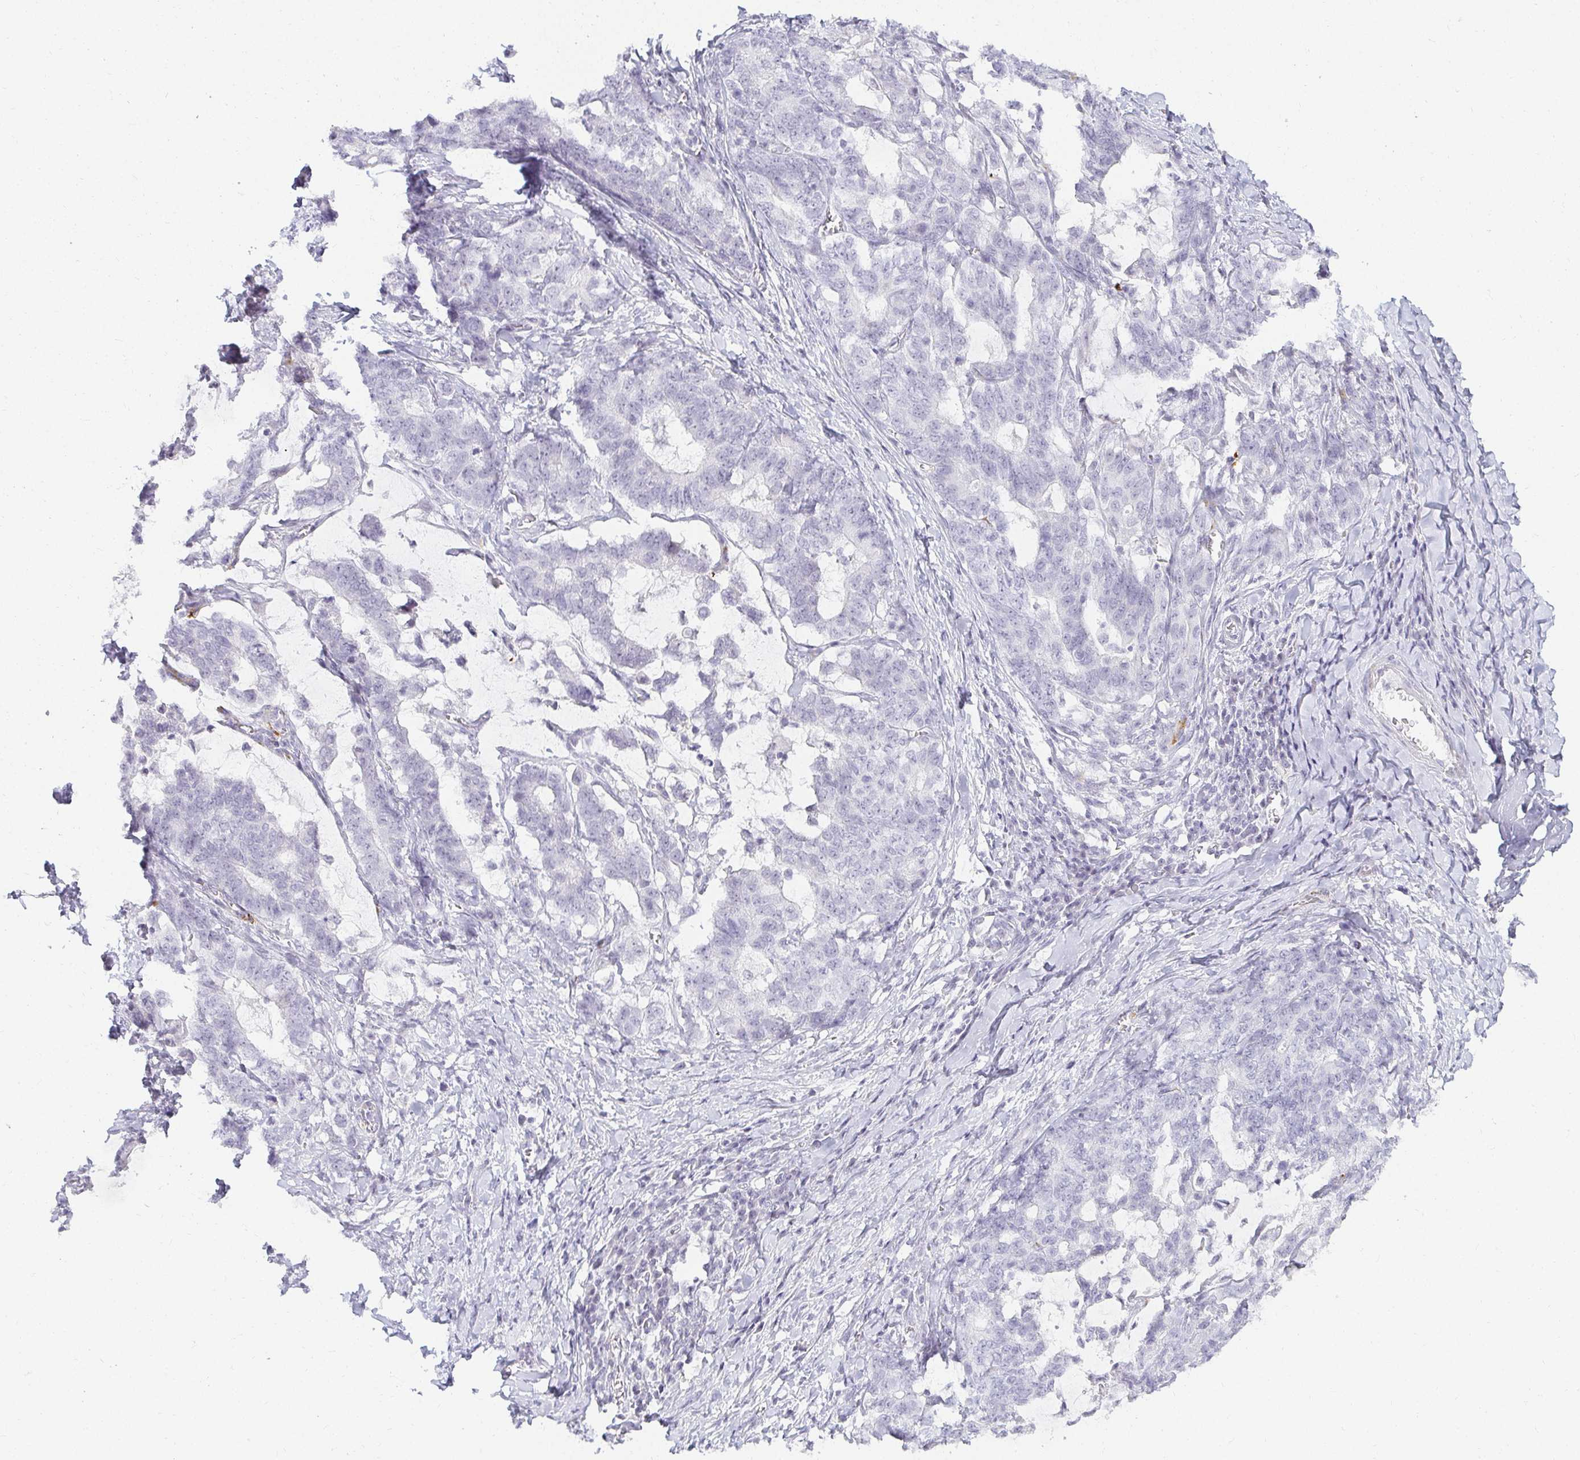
{"staining": {"intensity": "negative", "quantity": "none", "location": "none"}, "tissue": "stomach cancer", "cell_type": "Tumor cells", "image_type": "cancer", "snomed": [{"axis": "morphology", "description": "Normal tissue, NOS"}, {"axis": "morphology", "description": "Adenocarcinoma, NOS"}, {"axis": "topography", "description": "Stomach"}], "caption": "This is a micrograph of immunohistochemistry (IHC) staining of stomach cancer, which shows no staining in tumor cells.", "gene": "ACAN", "patient": {"sex": "female", "age": 64}}